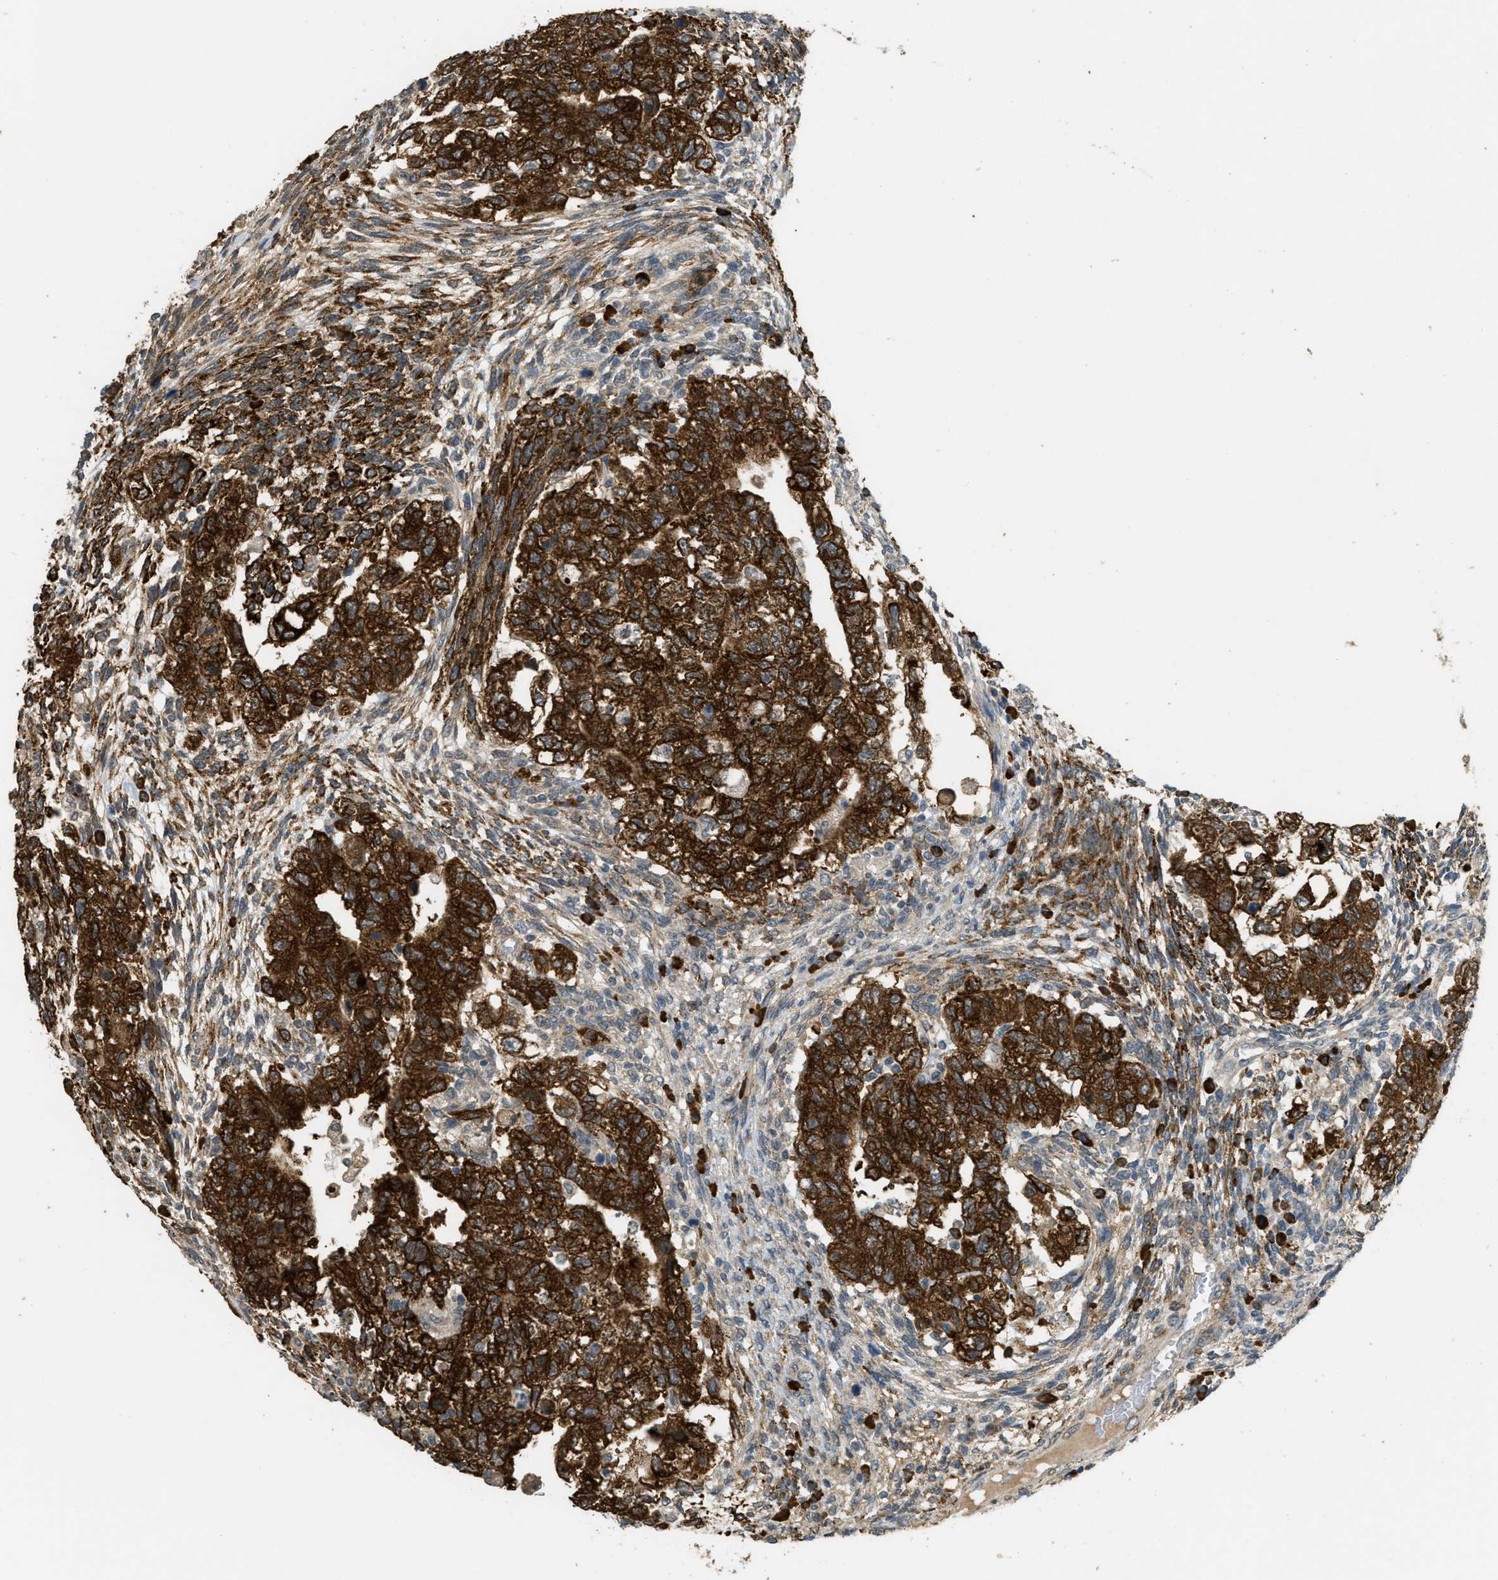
{"staining": {"intensity": "strong", "quantity": ">75%", "location": "cytoplasmic/membranous"}, "tissue": "testis cancer", "cell_type": "Tumor cells", "image_type": "cancer", "snomed": [{"axis": "morphology", "description": "Normal tissue, NOS"}, {"axis": "morphology", "description": "Carcinoma, Embryonal, NOS"}, {"axis": "topography", "description": "Testis"}], "caption": "Protein staining displays strong cytoplasmic/membranous positivity in about >75% of tumor cells in embryonal carcinoma (testis). Immunohistochemistry (ihc) stains the protein of interest in brown and the nuclei are stained blue.", "gene": "IGF2BP2", "patient": {"sex": "male", "age": 36}}